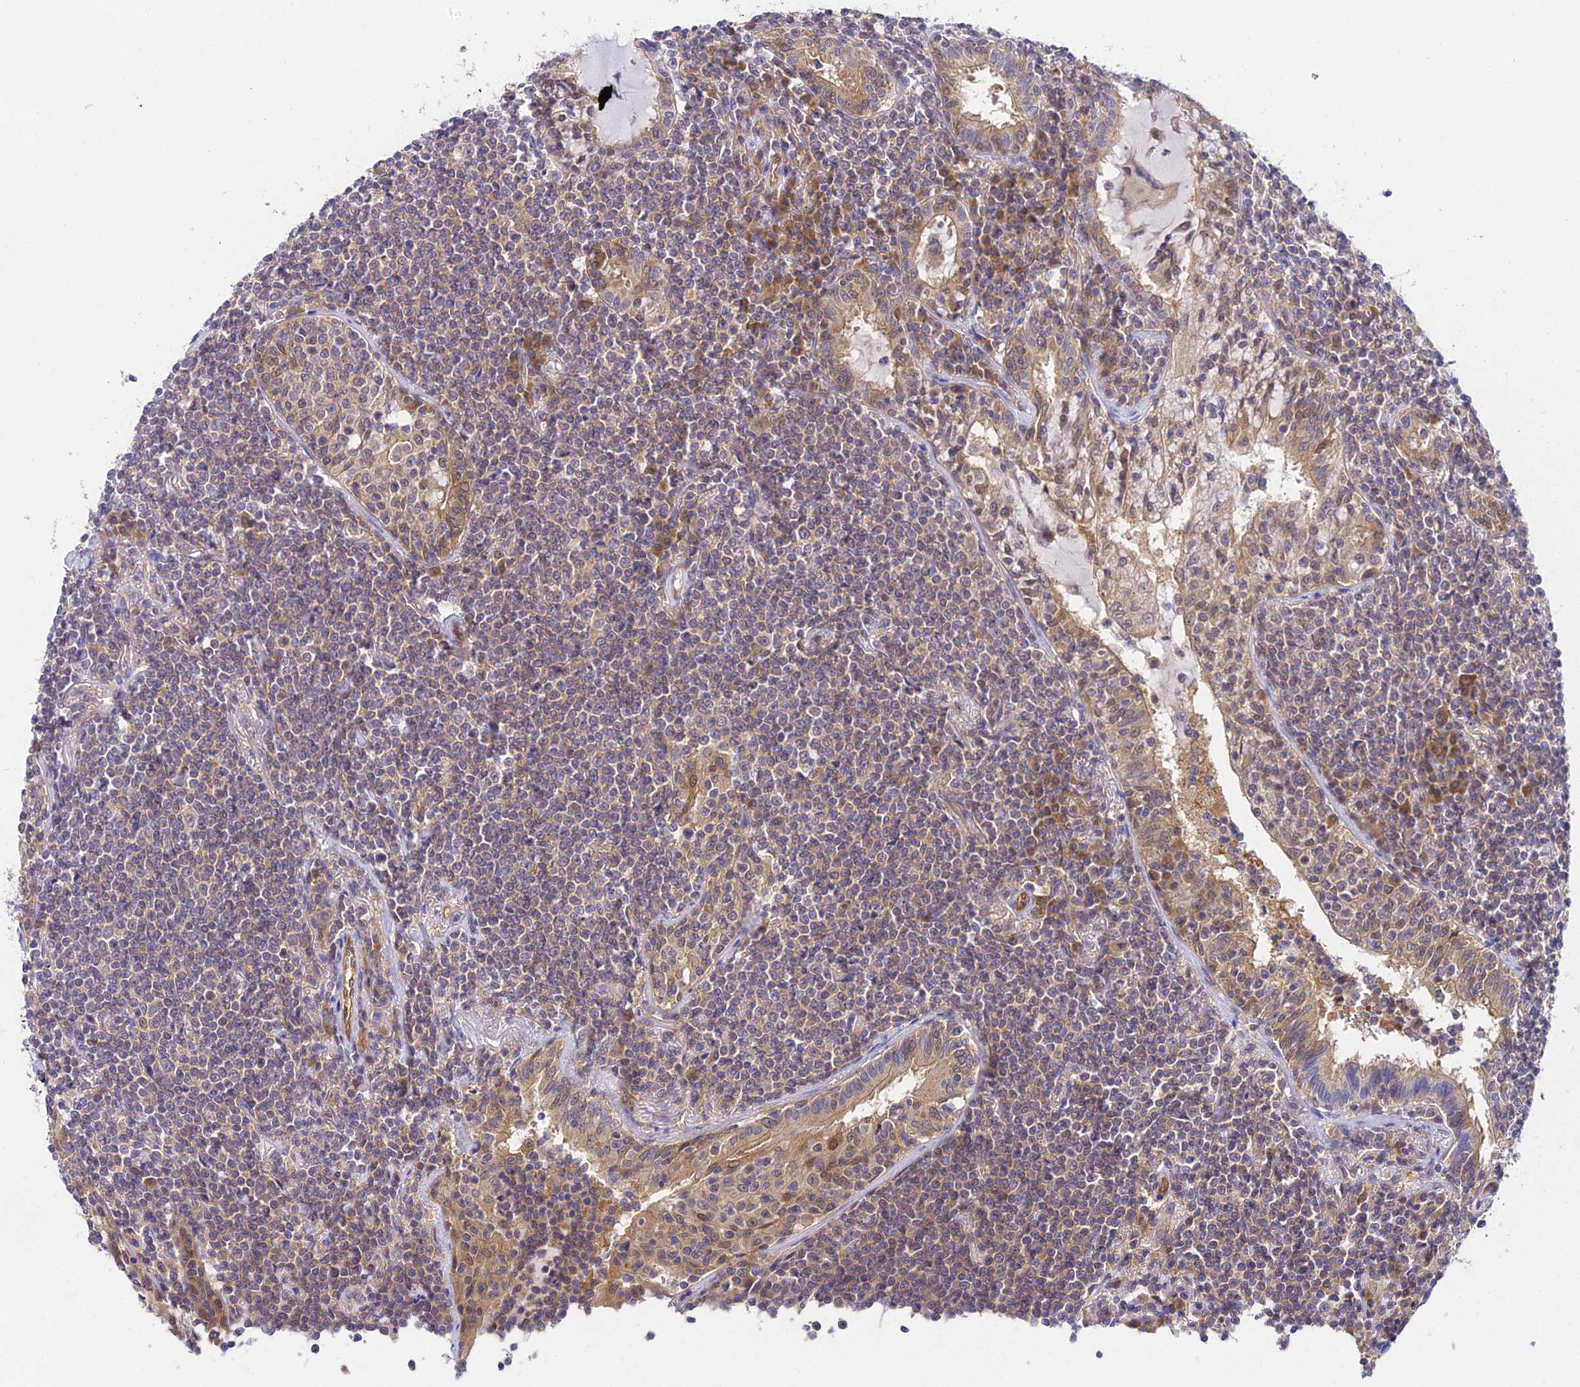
{"staining": {"intensity": "weak", "quantity": "<25%", "location": "cytoplasmic/membranous"}, "tissue": "lymphoma", "cell_type": "Tumor cells", "image_type": "cancer", "snomed": [{"axis": "morphology", "description": "Malignant lymphoma, non-Hodgkin's type, Low grade"}, {"axis": "topography", "description": "Lung"}], "caption": "Image shows no significant protein positivity in tumor cells of lymphoma. (IHC, brightfield microscopy, high magnification).", "gene": "PPP2R2C", "patient": {"sex": "female", "age": 71}}